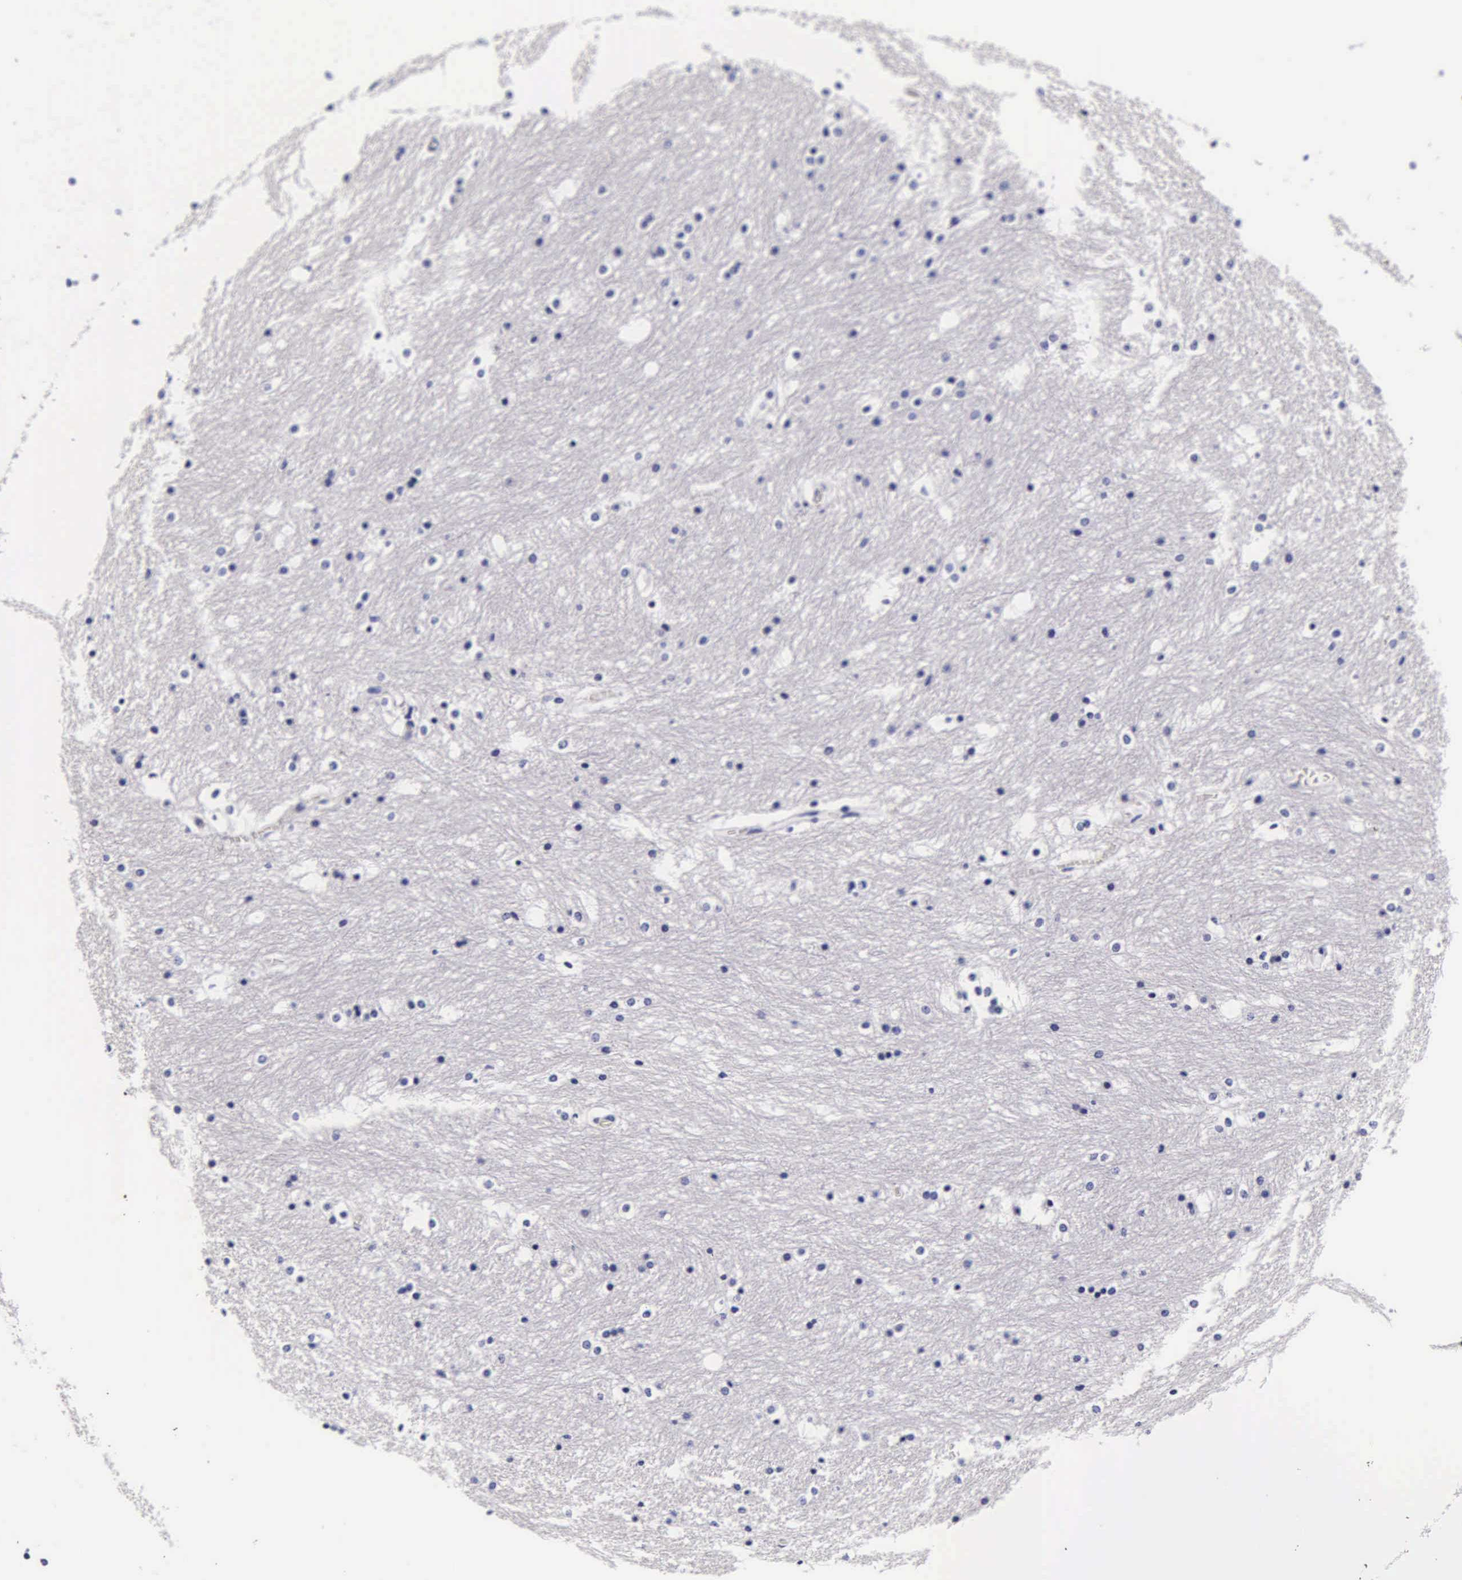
{"staining": {"intensity": "negative", "quantity": "none", "location": "none"}, "tissue": "caudate", "cell_type": "Glial cells", "image_type": "normal", "snomed": [{"axis": "morphology", "description": "Normal tissue, NOS"}, {"axis": "topography", "description": "Lateral ventricle wall"}], "caption": "The IHC photomicrograph has no significant staining in glial cells of caudate.", "gene": "DGCR2", "patient": {"sex": "female", "age": 19}}